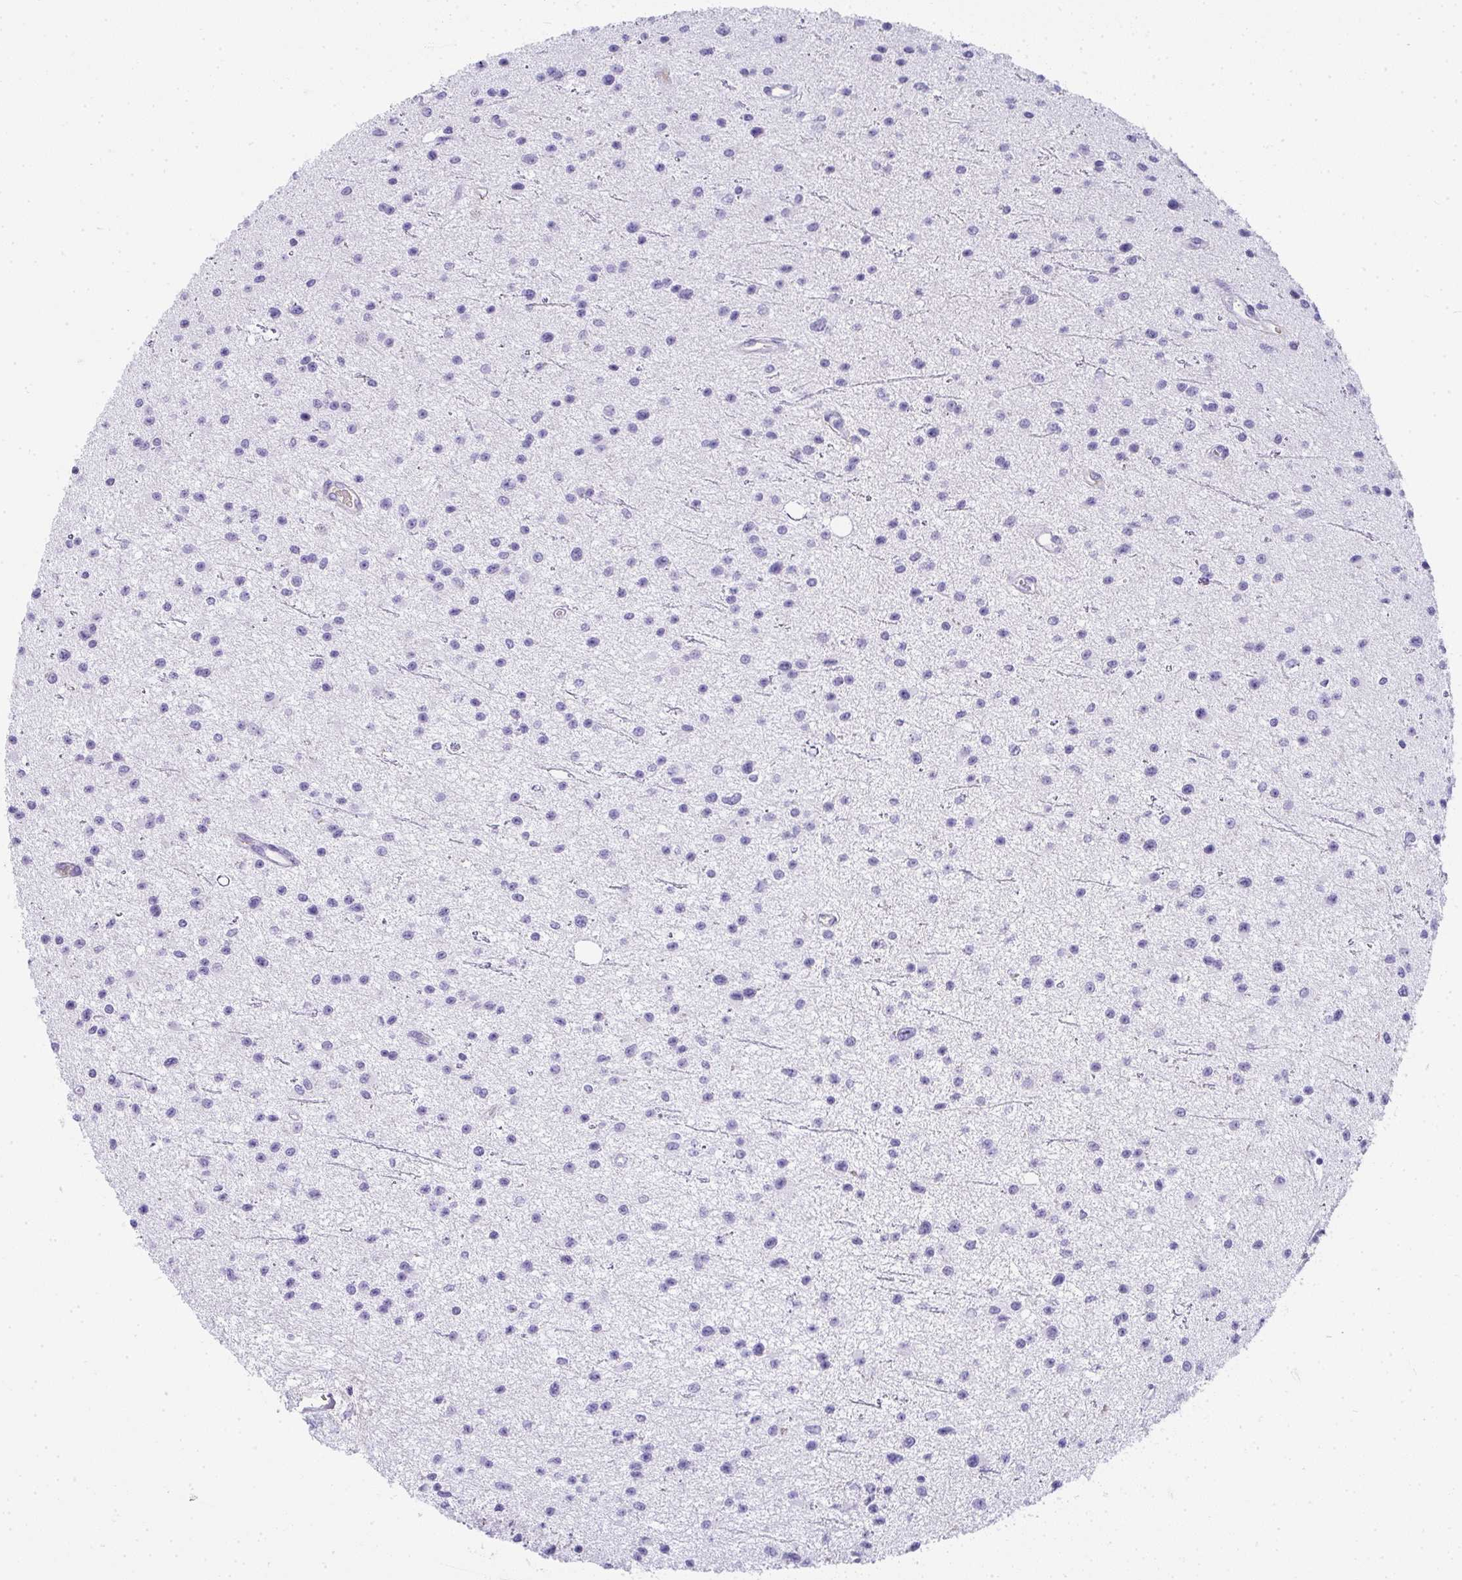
{"staining": {"intensity": "negative", "quantity": "none", "location": "none"}, "tissue": "glioma", "cell_type": "Tumor cells", "image_type": "cancer", "snomed": [{"axis": "morphology", "description": "Glioma, malignant, Low grade"}, {"axis": "topography", "description": "Brain"}], "caption": "Immunohistochemical staining of human malignant low-grade glioma demonstrates no significant positivity in tumor cells.", "gene": "ZSWIM3", "patient": {"sex": "male", "age": 43}}